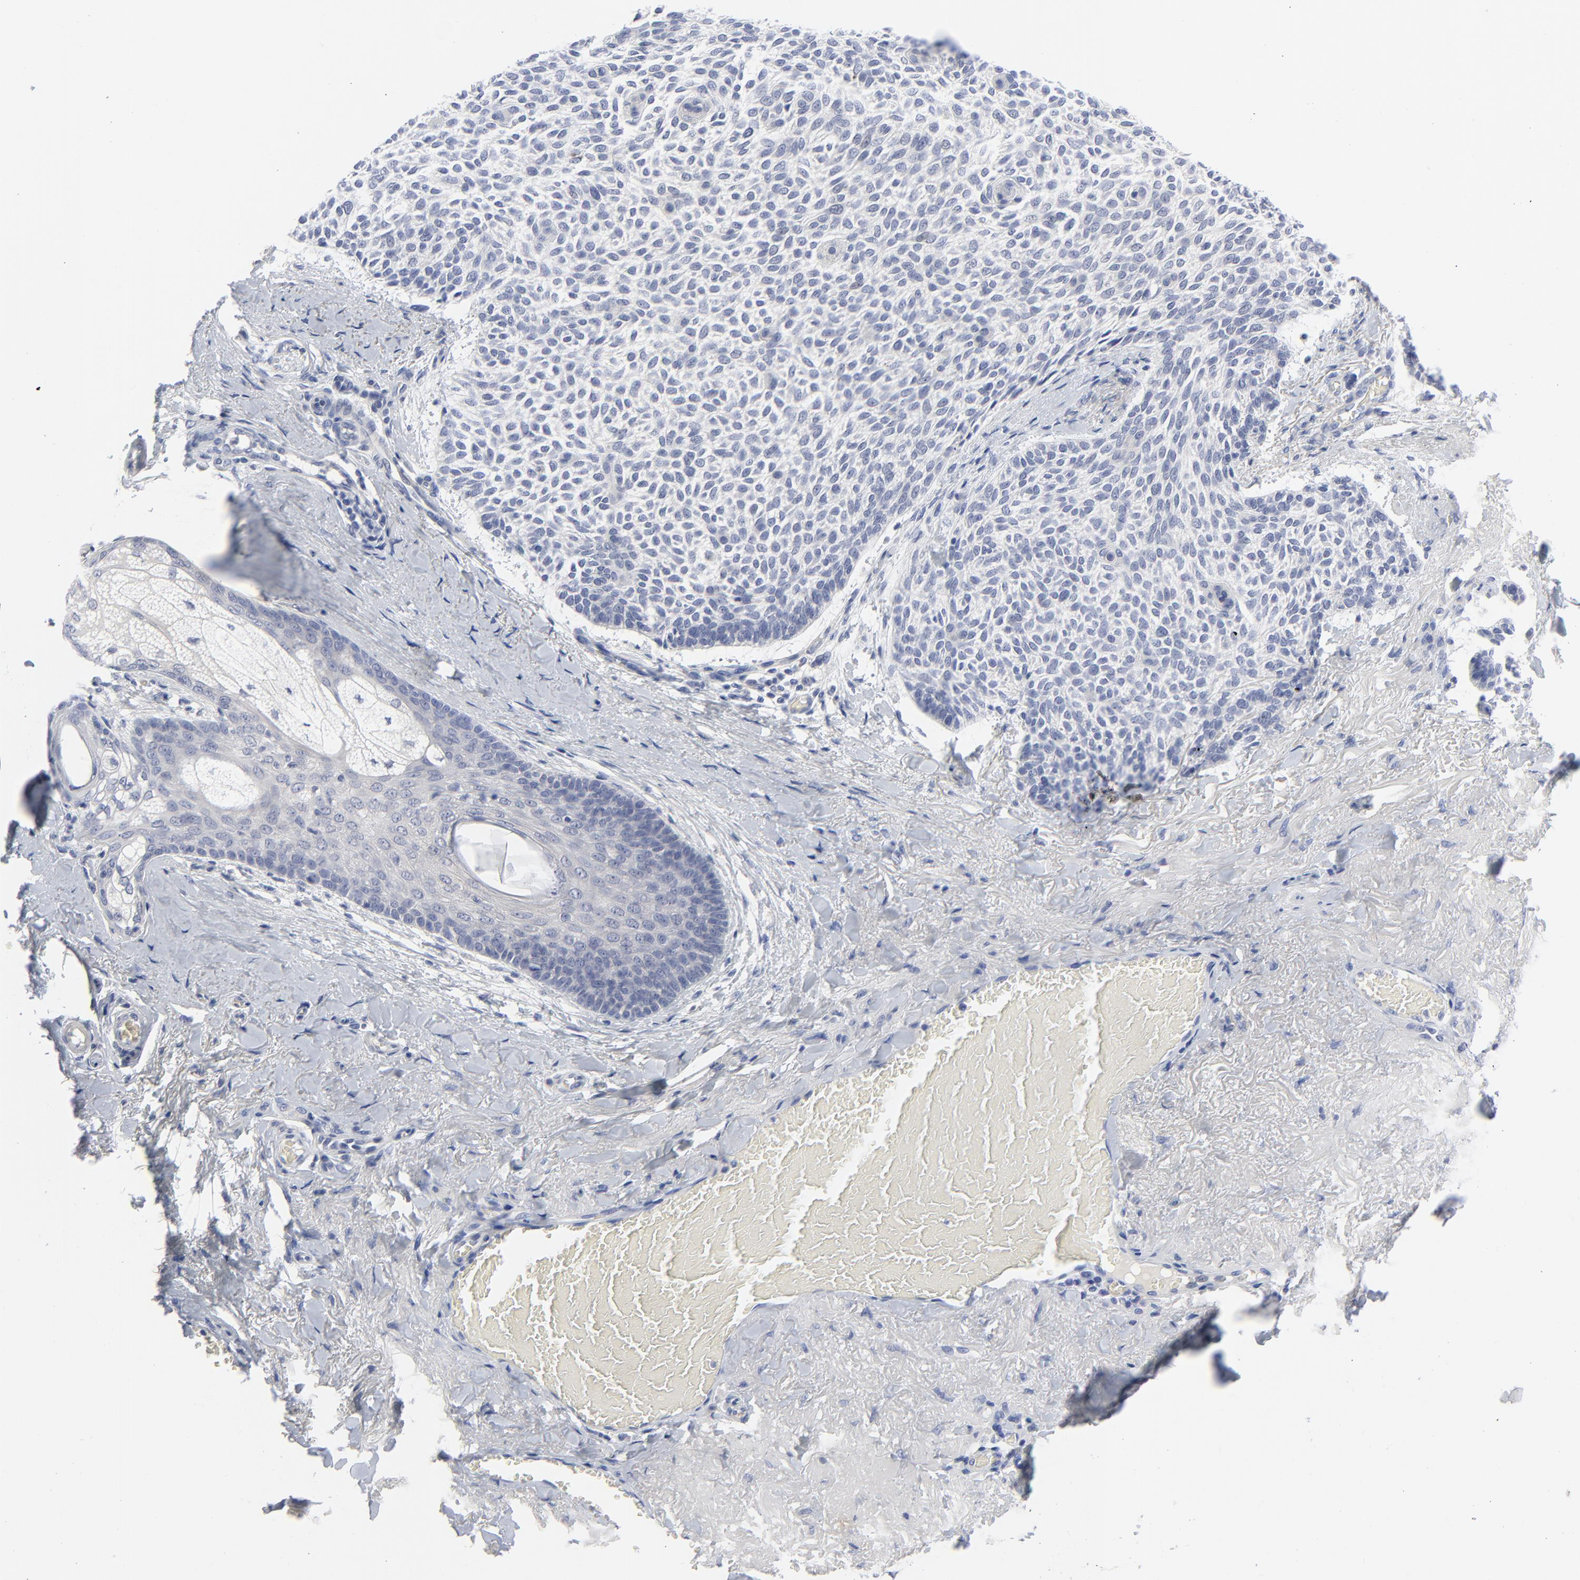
{"staining": {"intensity": "negative", "quantity": "none", "location": "none"}, "tissue": "skin cancer", "cell_type": "Tumor cells", "image_type": "cancer", "snomed": [{"axis": "morphology", "description": "Normal tissue, NOS"}, {"axis": "morphology", "description": "Basal cell carcinoma"}, {"axis": "topography", "description": "Skin"}], "caption": "This is an IHC photomicrograph of skin cancer (basal cell carcinoma). There is no staining in tumor cells.", "gene": "CLEC4G", "patient": {"sex": "female", "age": 70}}